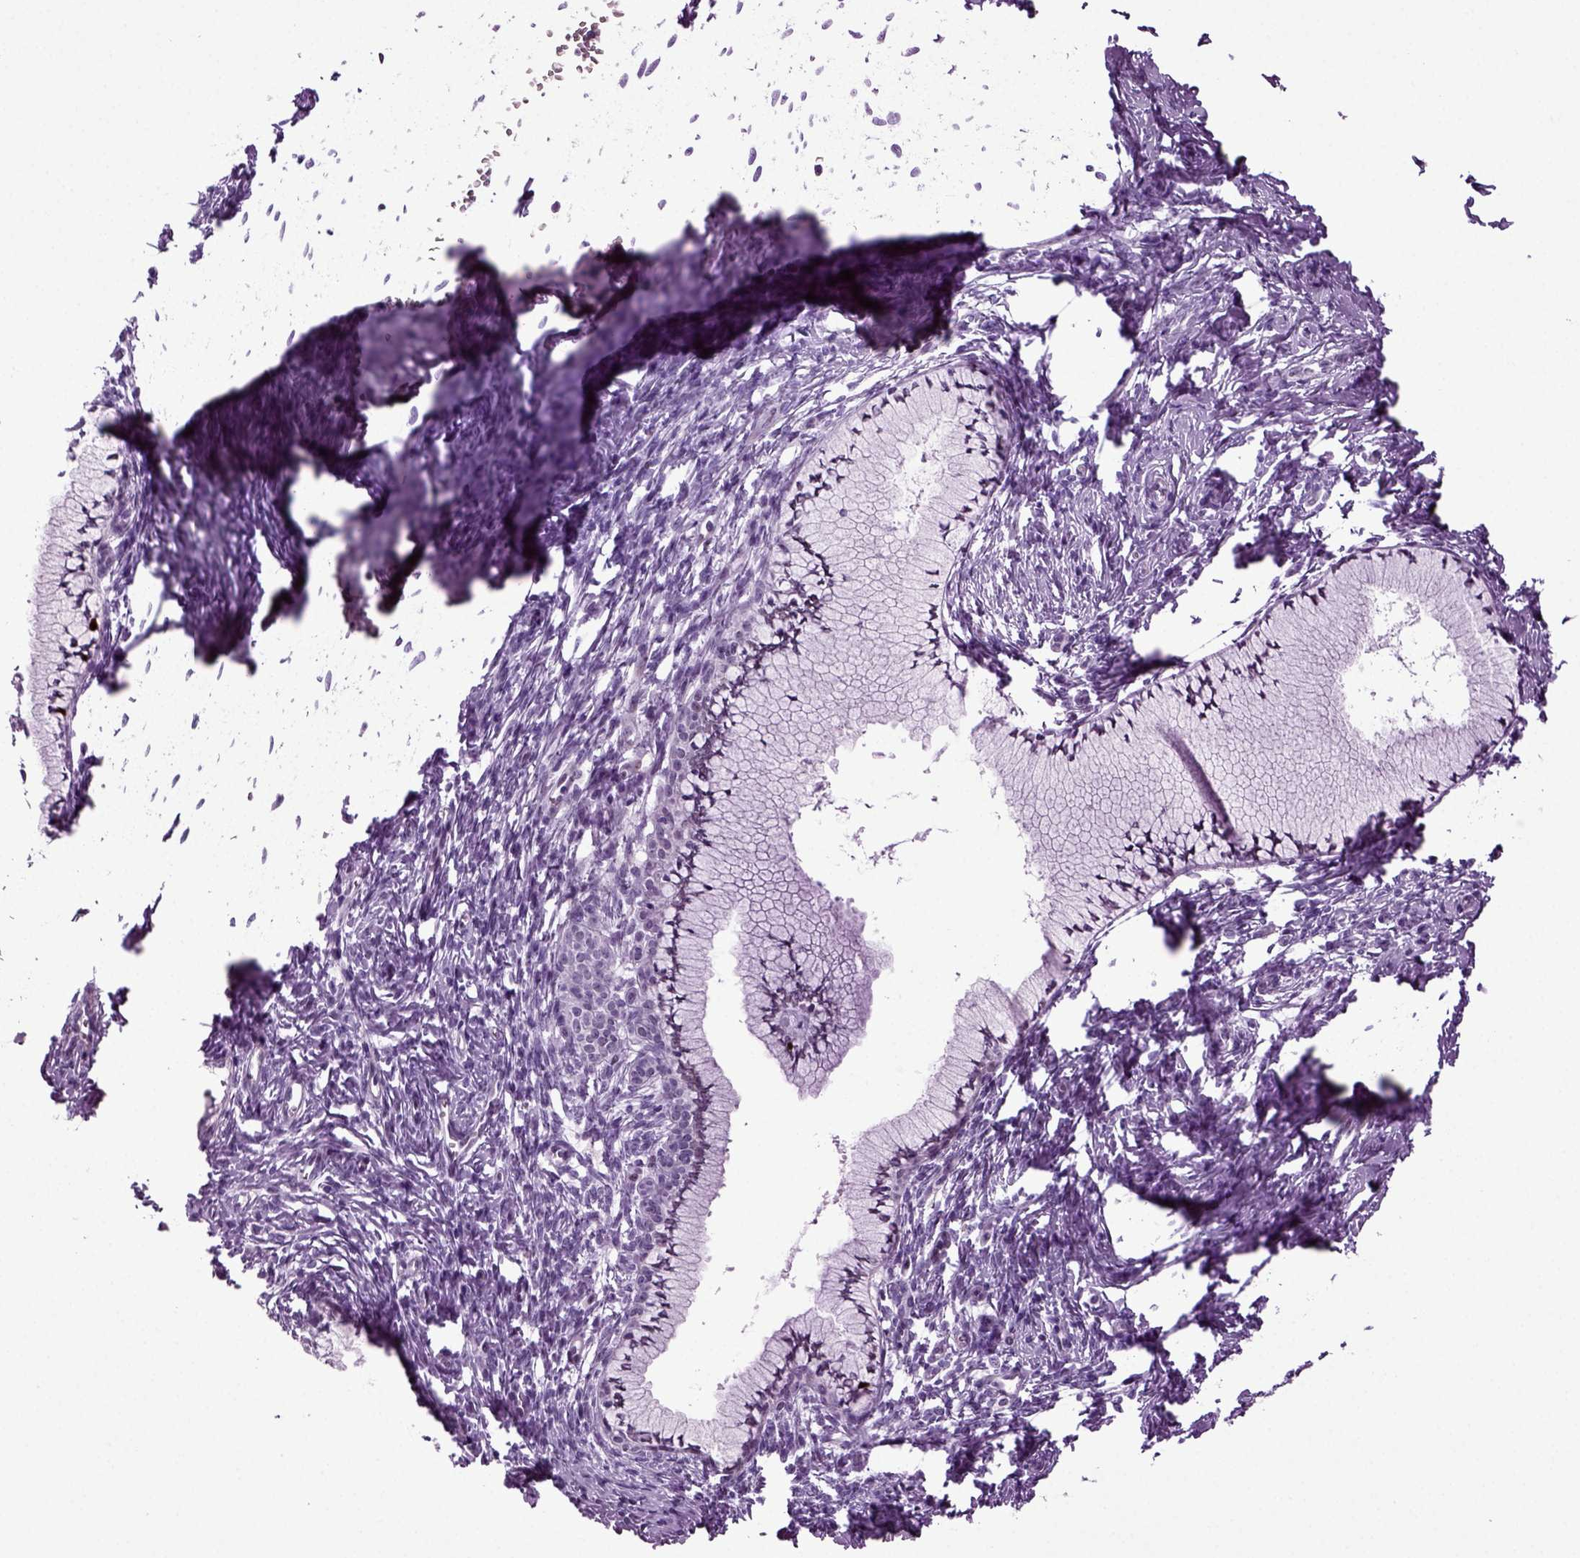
{"staining": {"intensity": "negative", "quantity": "none", "location": "none"}, "tissue": "cervical cancer", "cell_type": "Tumor cells", "image_type": "cancer", "snomed": [{"axis": "morphology", "description": "Squamous cell carcinoma, NOS"}, {"axis": "topography", "description": "Cervix"}], "caption": "There is no significant positivity in tumor cells of cervical cancer (squamous cell carcinoma). Nuclei are stained in blue.", "gene": "RFX3", "patient": {"sex": "female", "age": 62}}